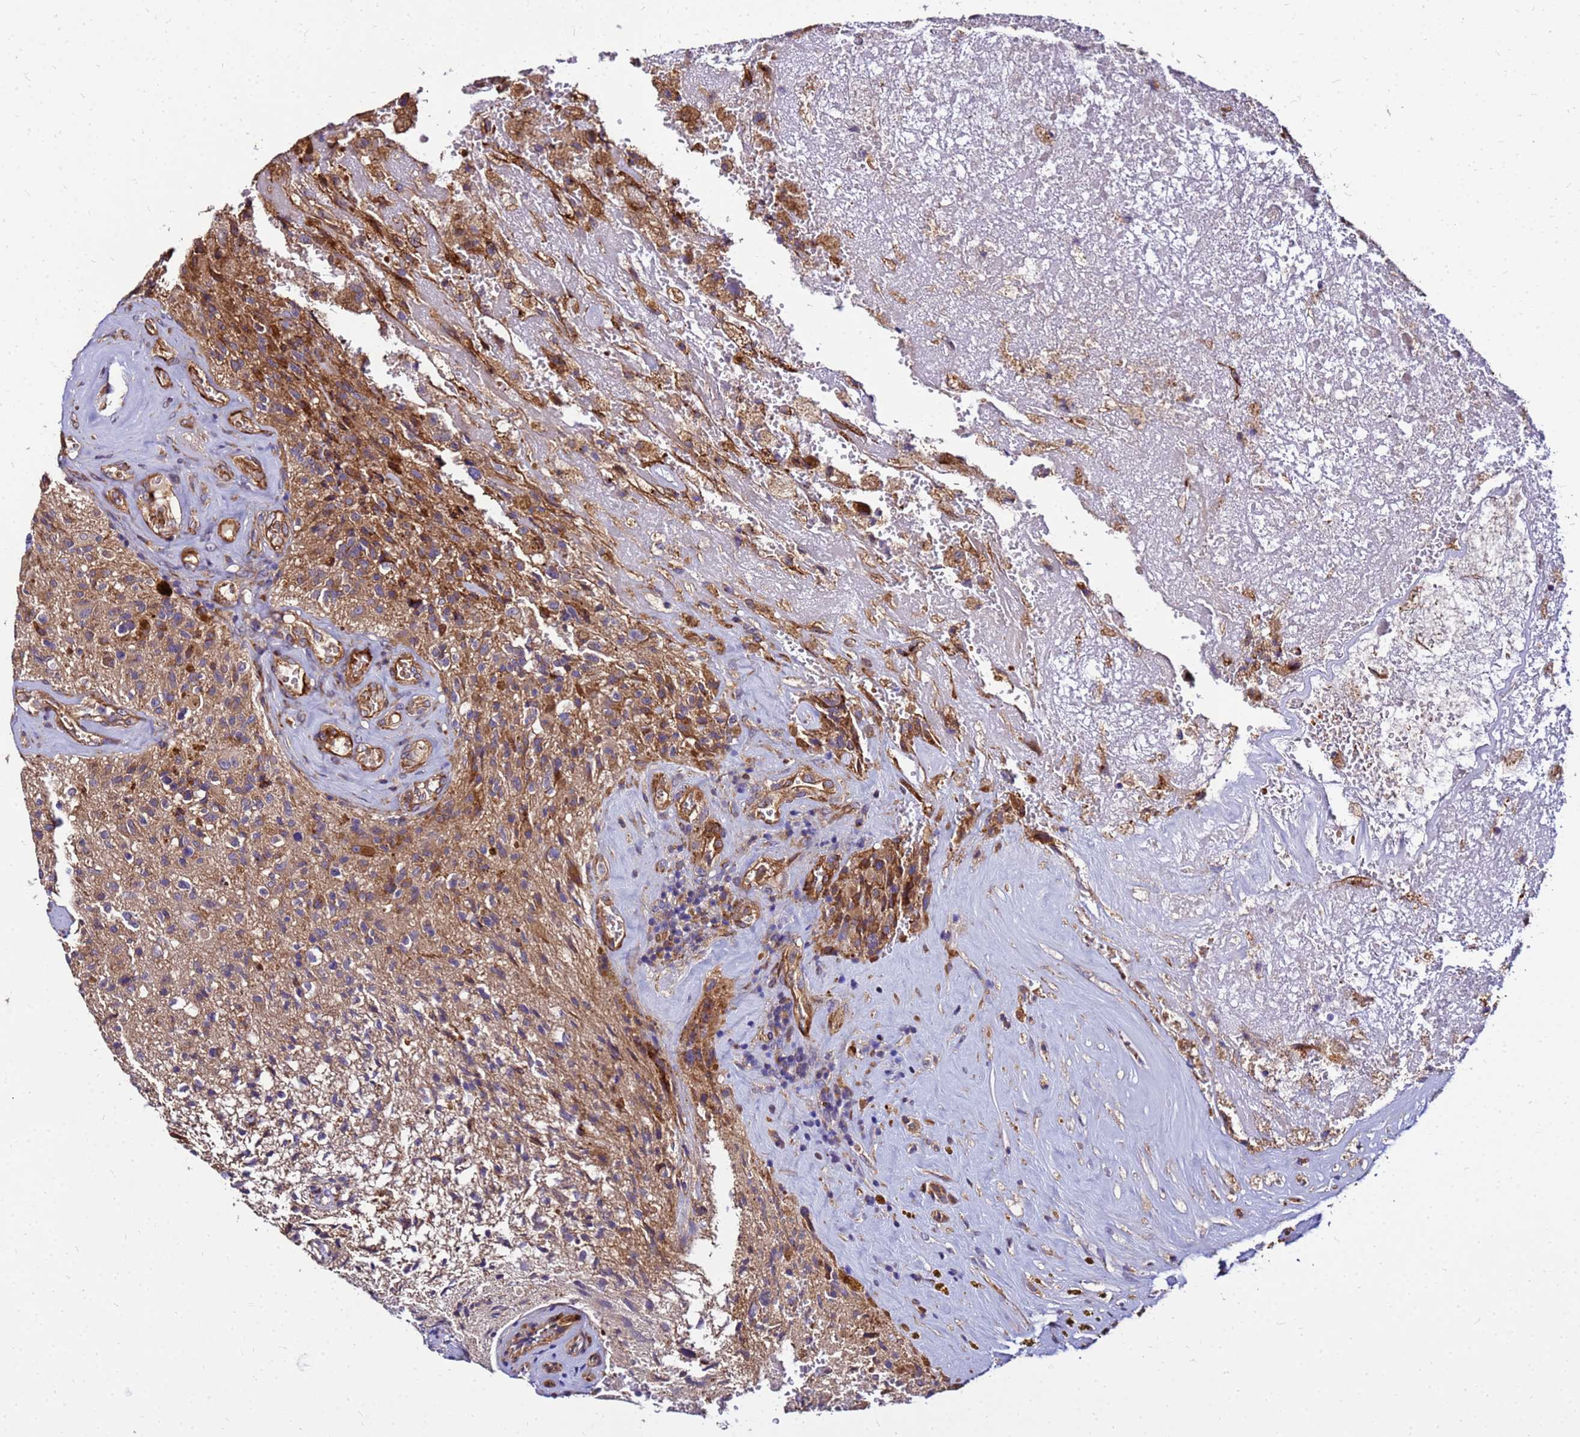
{"staining": {"intensity": "moderate", "quantity": "<25%", "location": "cytoplasmic/membranous"}, "tissue": "glioma", "cell_type": "Tumor cells", "image_type": "cancer", "snomed": [{"axis": "morphology", "description": "Glioma, malignant, High grade"}, {"axis": "topography", "description": "Brain"}], "caption": "Glioma was stained to show a protein in brown. There is low levels of moderate cytoplasmic/membranous staining in approximately <25% of tumor cells.", "gene": "WWC2", "patient": {"sex": "male", "age": 69}}